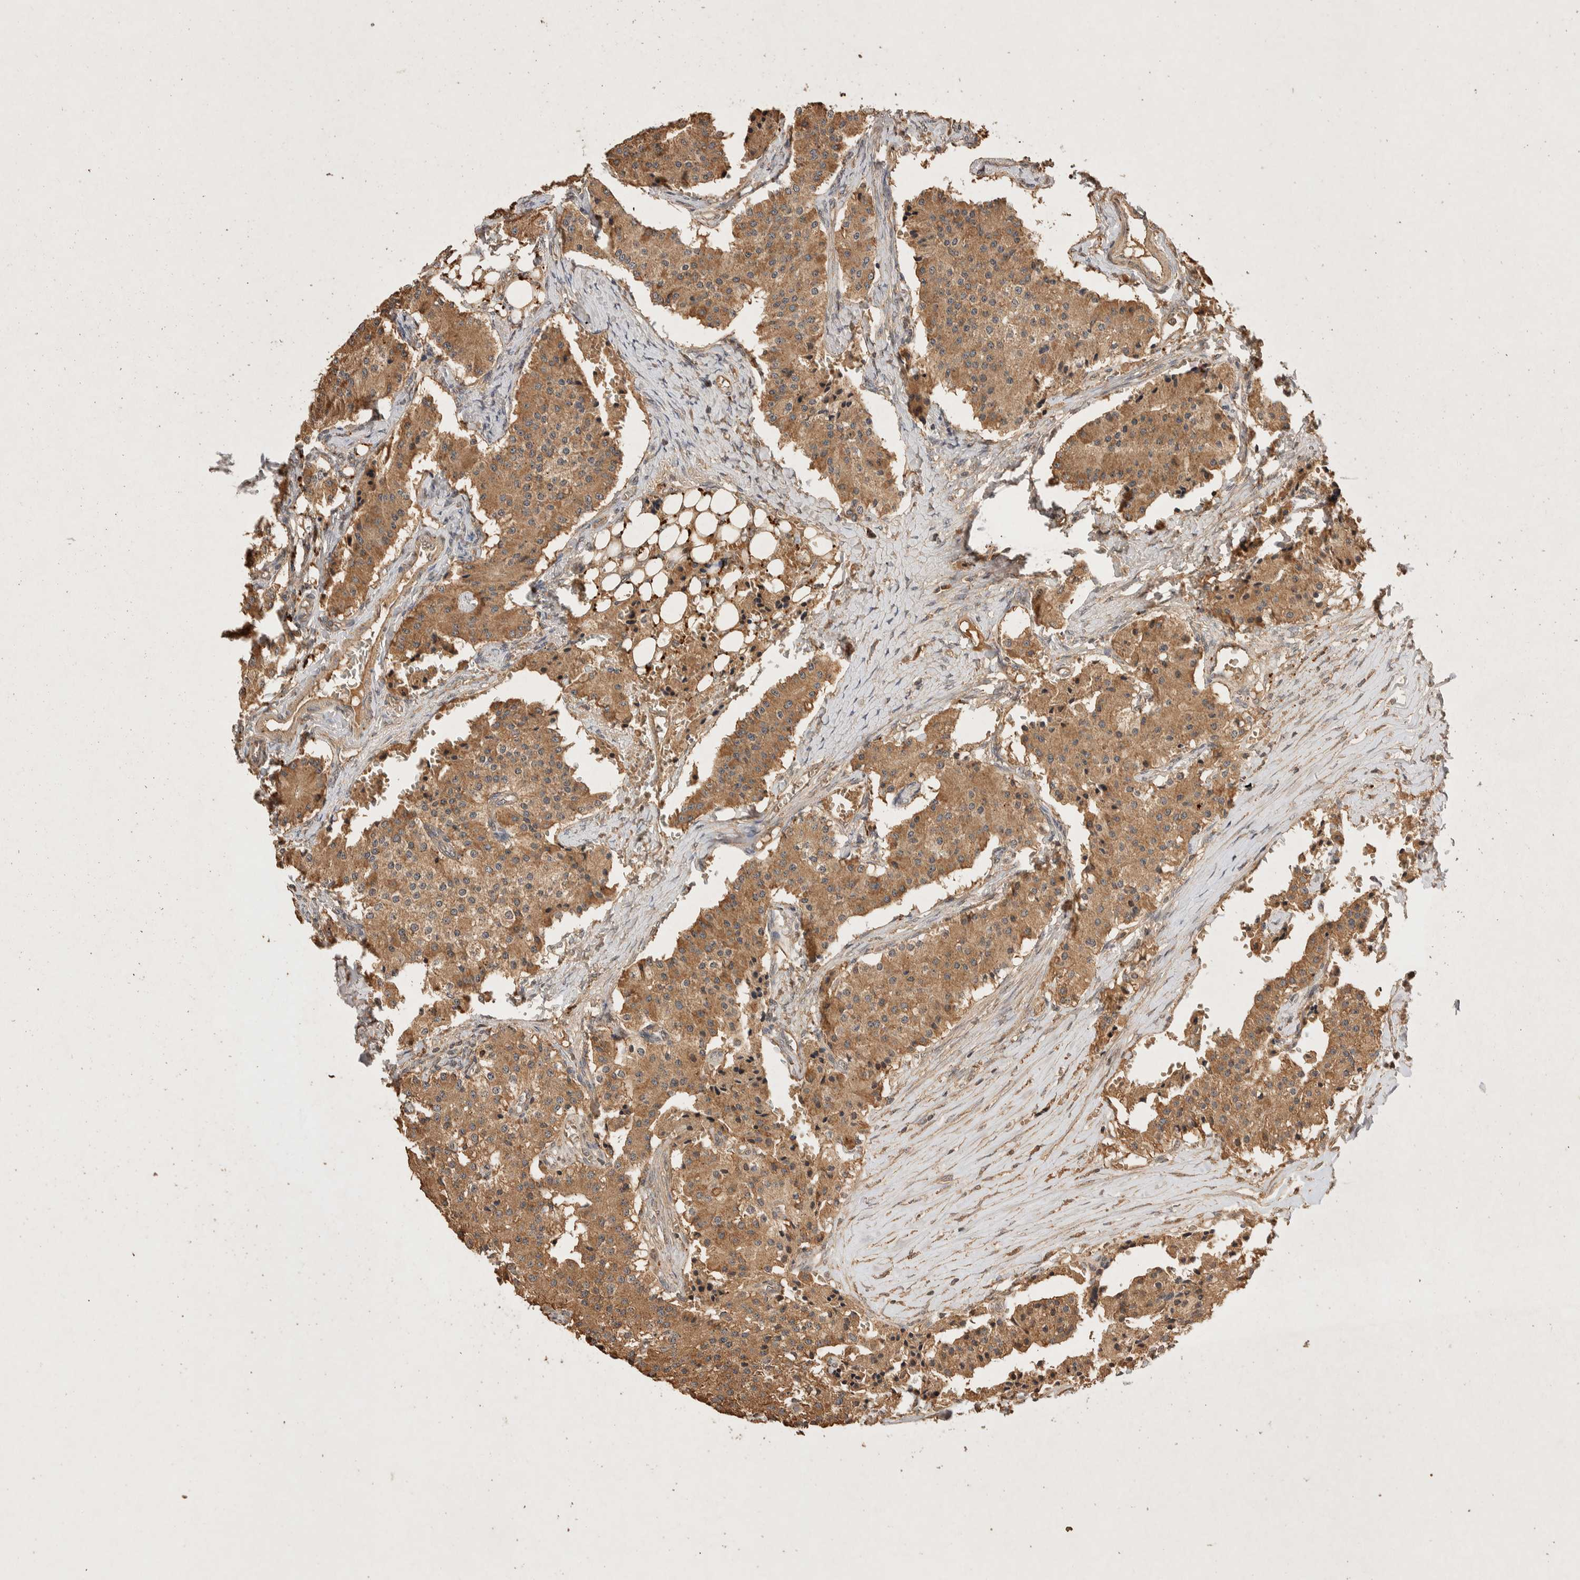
{"staining": {"intensity": "moderate", "quantity": ">75%", "location": "cytoplasmic/membranous"}, "tissue": "carcinoid", "cell_type": "Tumor cells", "image_type": "cancer", "snomed": [{"axis": "morphology", "description": "Carcinoid, malignant, NOS"}, {"axis": "topography", "description": "Colon"}], "caption": "A brown stain shows moderate cytoplasmic/membranous expression of a protein in human carcinoid (malignant) tumor cells.", "gene": "NSMAF", "patient": {"sex": "female", "age": 52}}